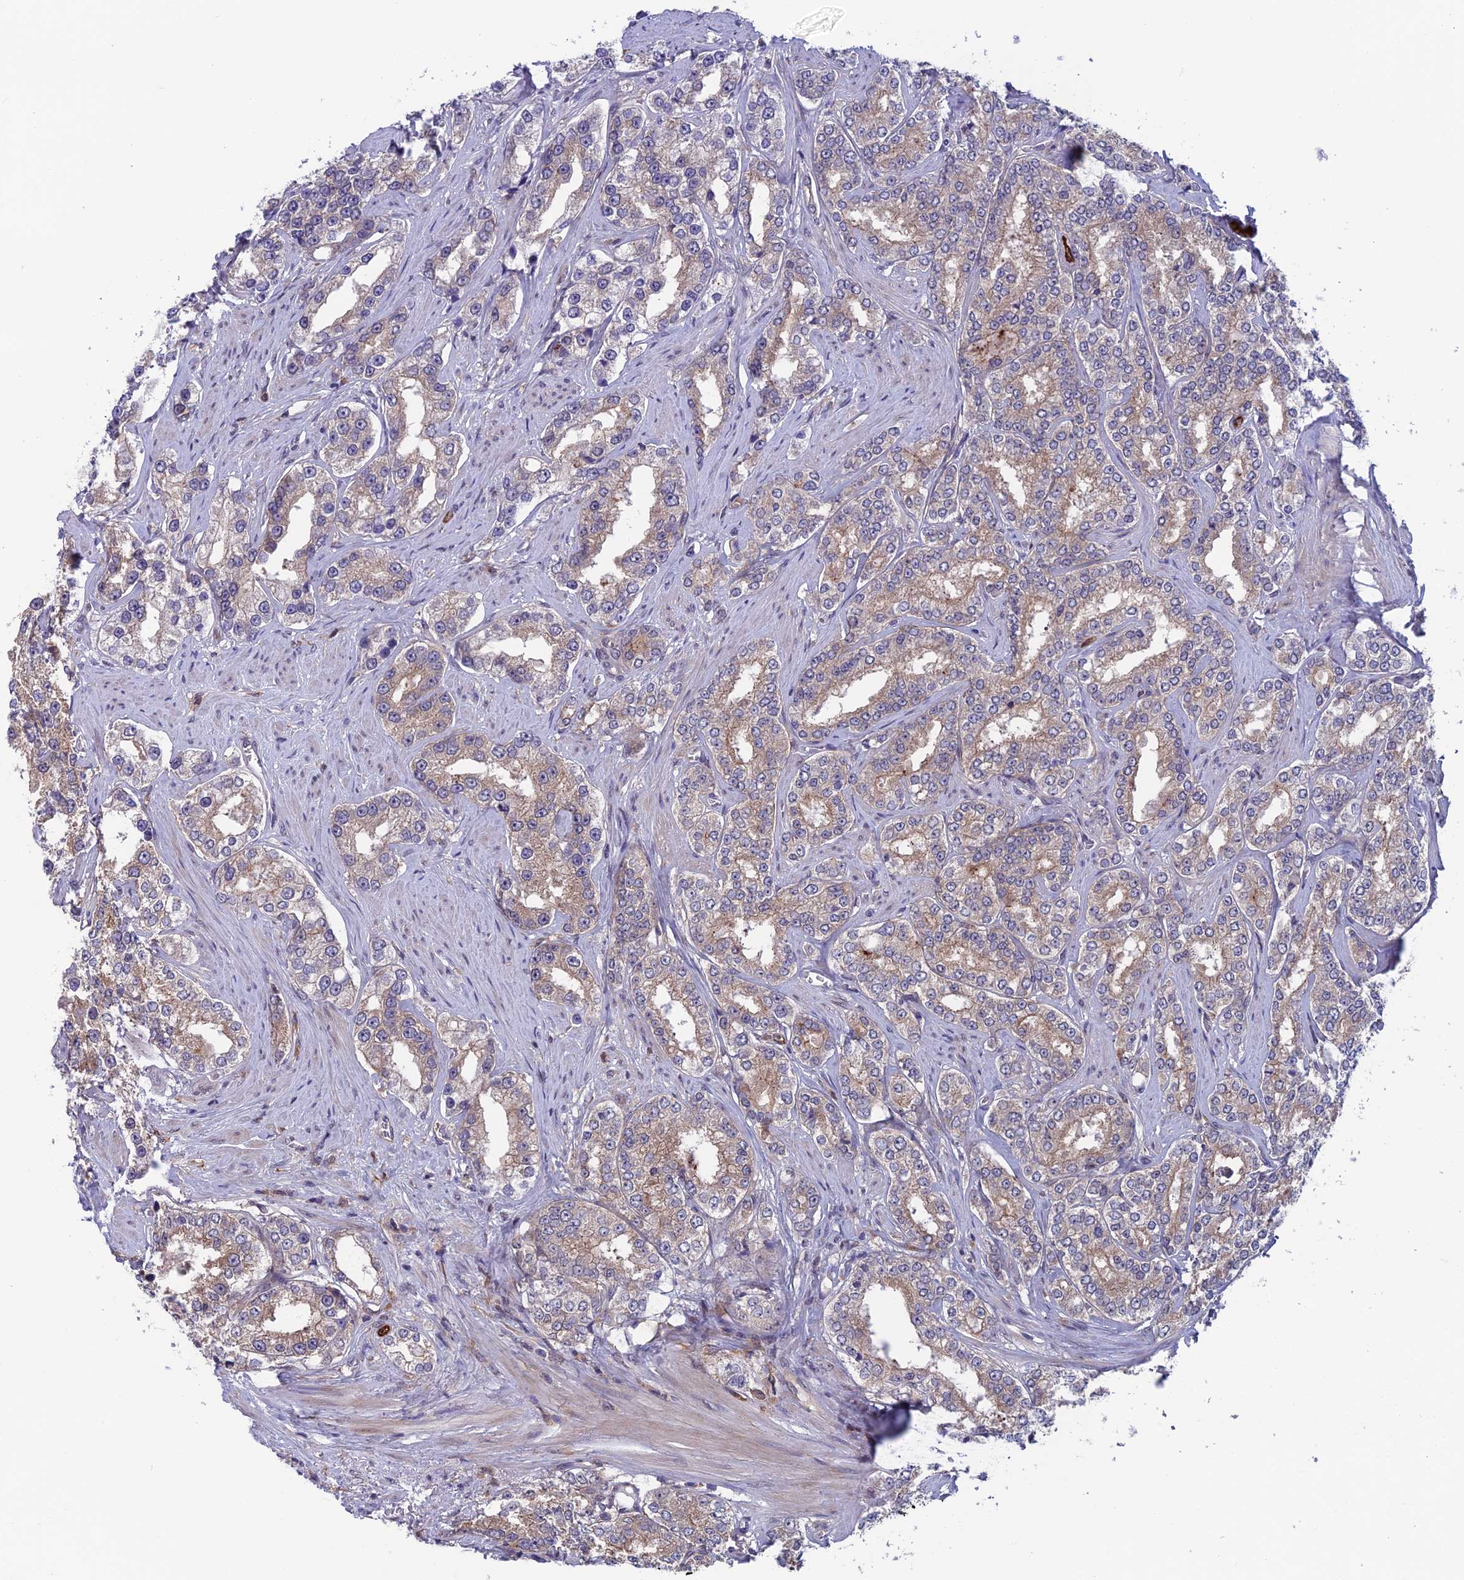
{"staining": {"intensity": "moderate", "quantity": ">75%", "location": "cytoplasmic/membranous"}, "tissue": "prostate cancer", "cell_type": "Tumor cells", "image_type": "cancer", "snomed": [{"axis": "morphology", "description": "Normal tissue, NOS"}, {"axis": "morphology", "description": "Adenocarcinoma, High grade"}, {"axis": "topography", "description": "Prostate"}], "caption": "A brown stain shows moderate cytoplasmic/membranous expression of a protein in adenocarcinoma (high-grade) (prostate) tumor cells.", "gene": "MAST2", "patient": {"sex": "male", "age": 83}}